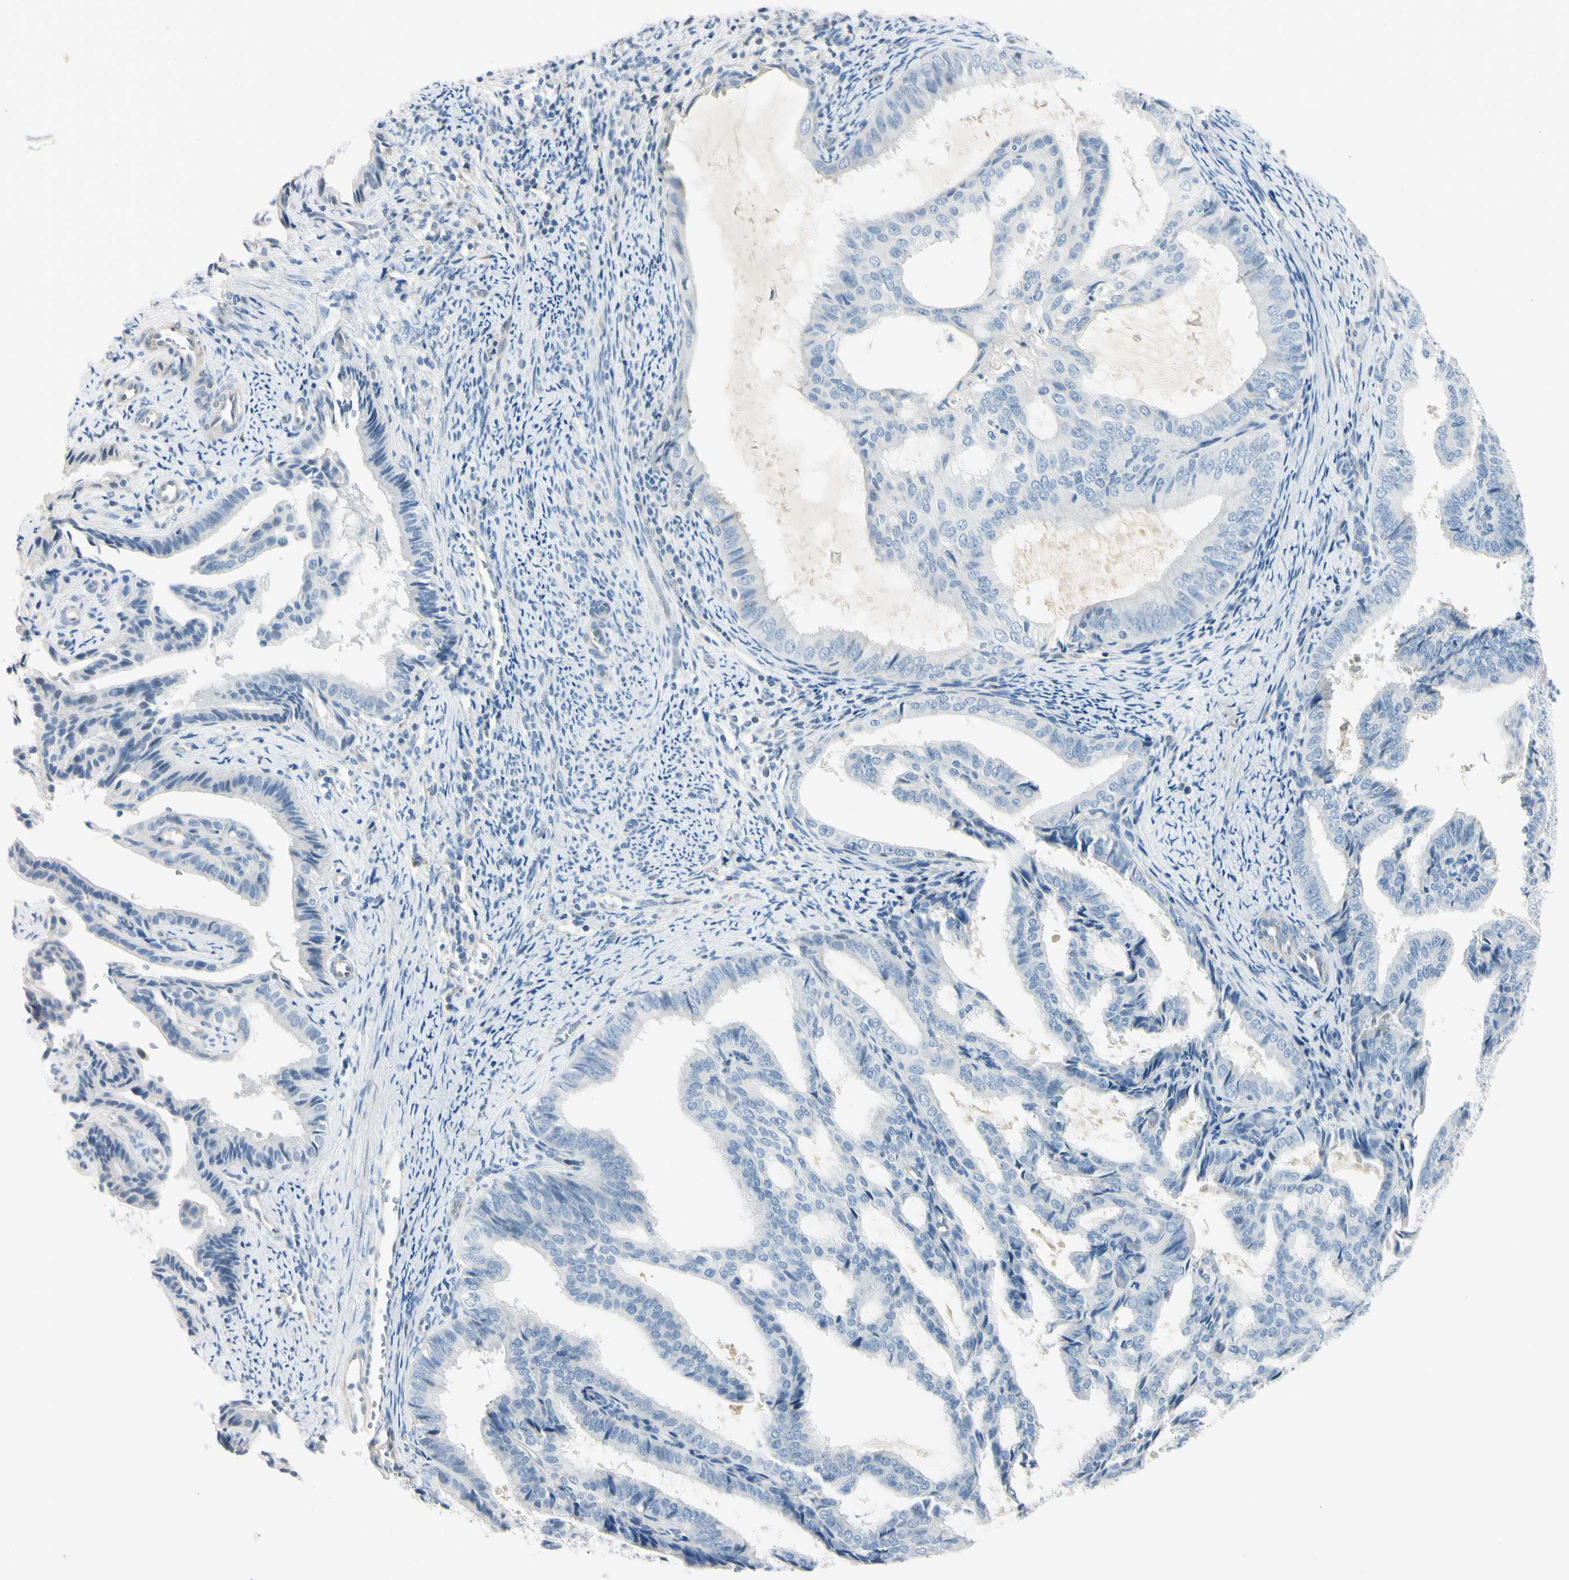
{"staining": {"intensity": "negative", "quantity": "none", "location": "none"}, "tissue": "endometrial cancer", "cell_type": "Tumor cells", "image_type": "cancer", "snomed": [{"axis": "morphology", "description": "Adenocarcinoma, NOS"}, {"axis": "topography", "description": "Endometrium"}], "caption": "Micrograph shows no significant protein positivity in tumor cells of endometrial cancer.", "gene": "ASB9", "patient": {"sex": "female", "age": 58}}